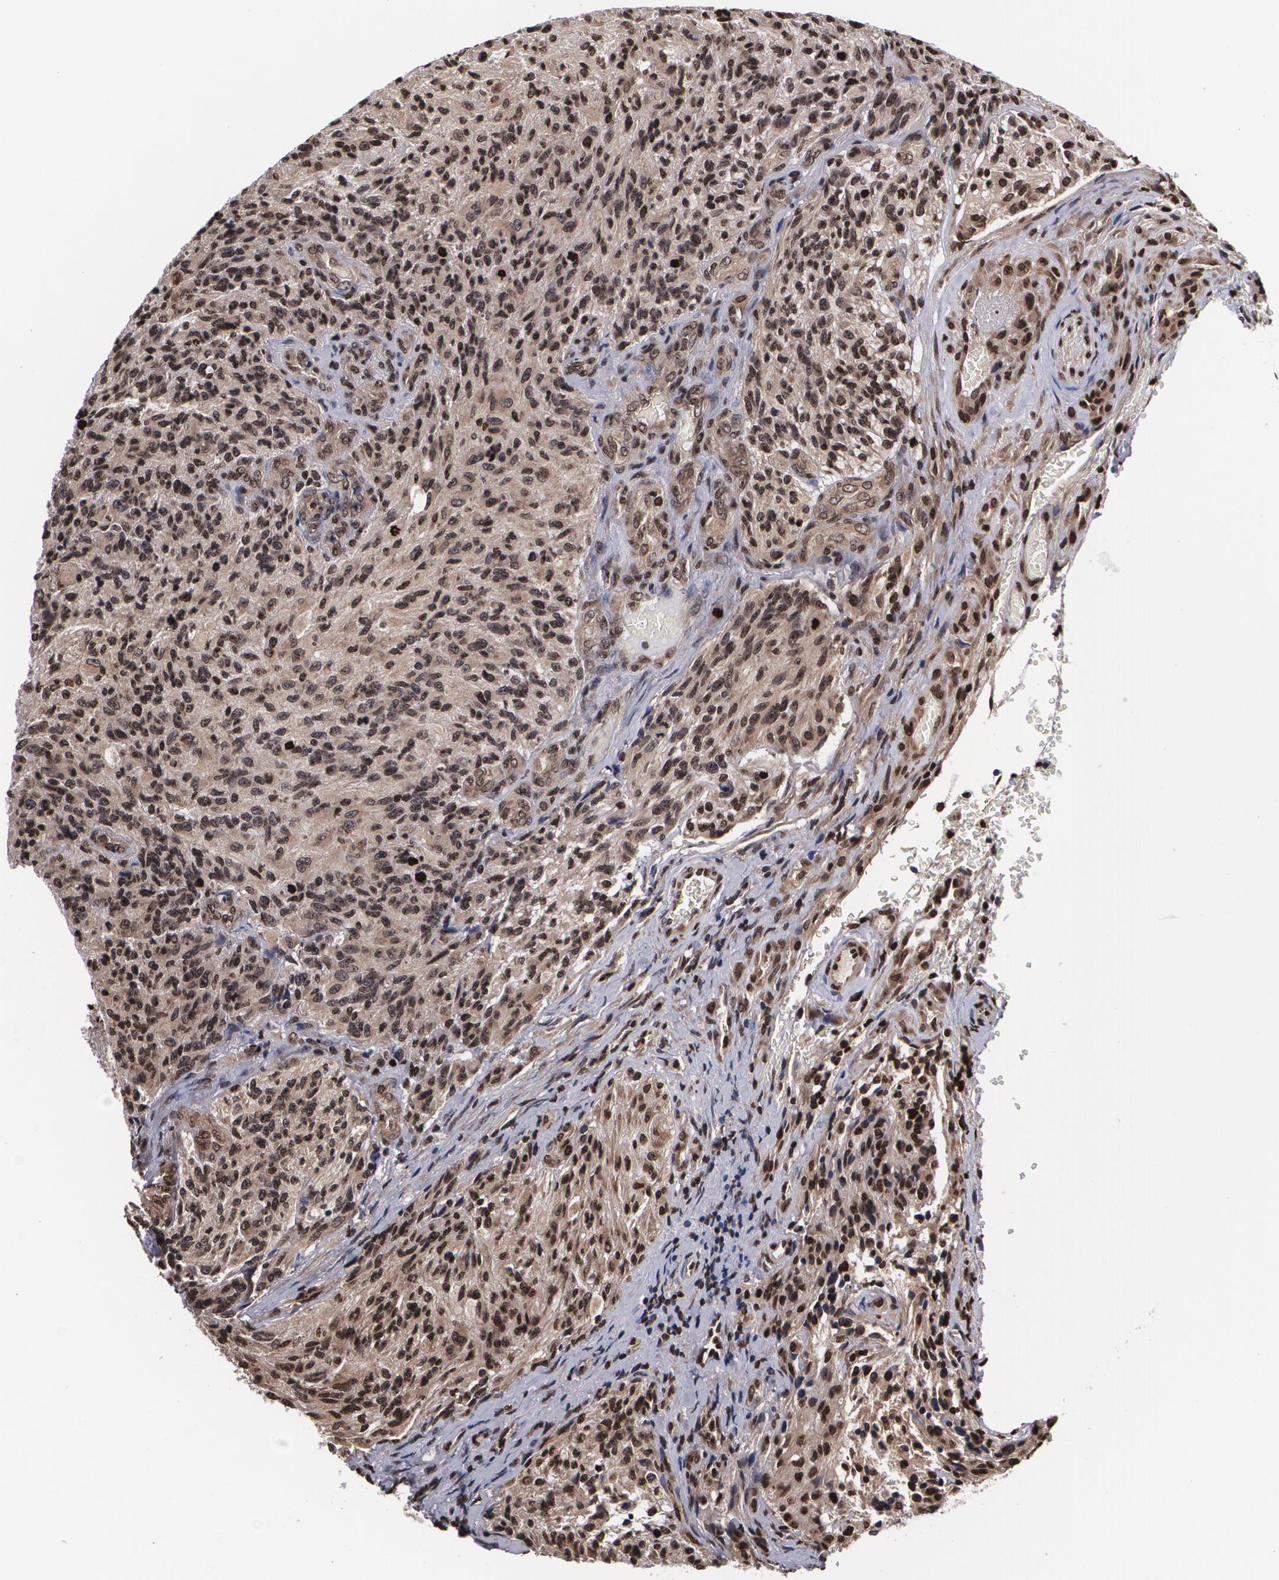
{"staining": {"intensity": "moderate", "quantity": "25%-75%", "location": "cytoplasmic/membranous,nuclear"}, "tissue": "glioma", "cell_type": "Tumor cells", "image_type": "cancer", "snomed": [{"axis": "morphology", "description": "Normal tissue, NOS"}, {"axis": "morphology", "description": "Glioma, malignant, High grade"}, {"axis": "topography", "description": "Cerebral cortex"}], "caption": "Malignant glioma (high-grade) tissue shows moderate cytoplasmic/membranous and nuclear positivity in approximately 25%-75% of tumor cells, visualized by immunohistochemistry.", "gene": "MVP", "patient": {"sex": "male", "age": 56}}